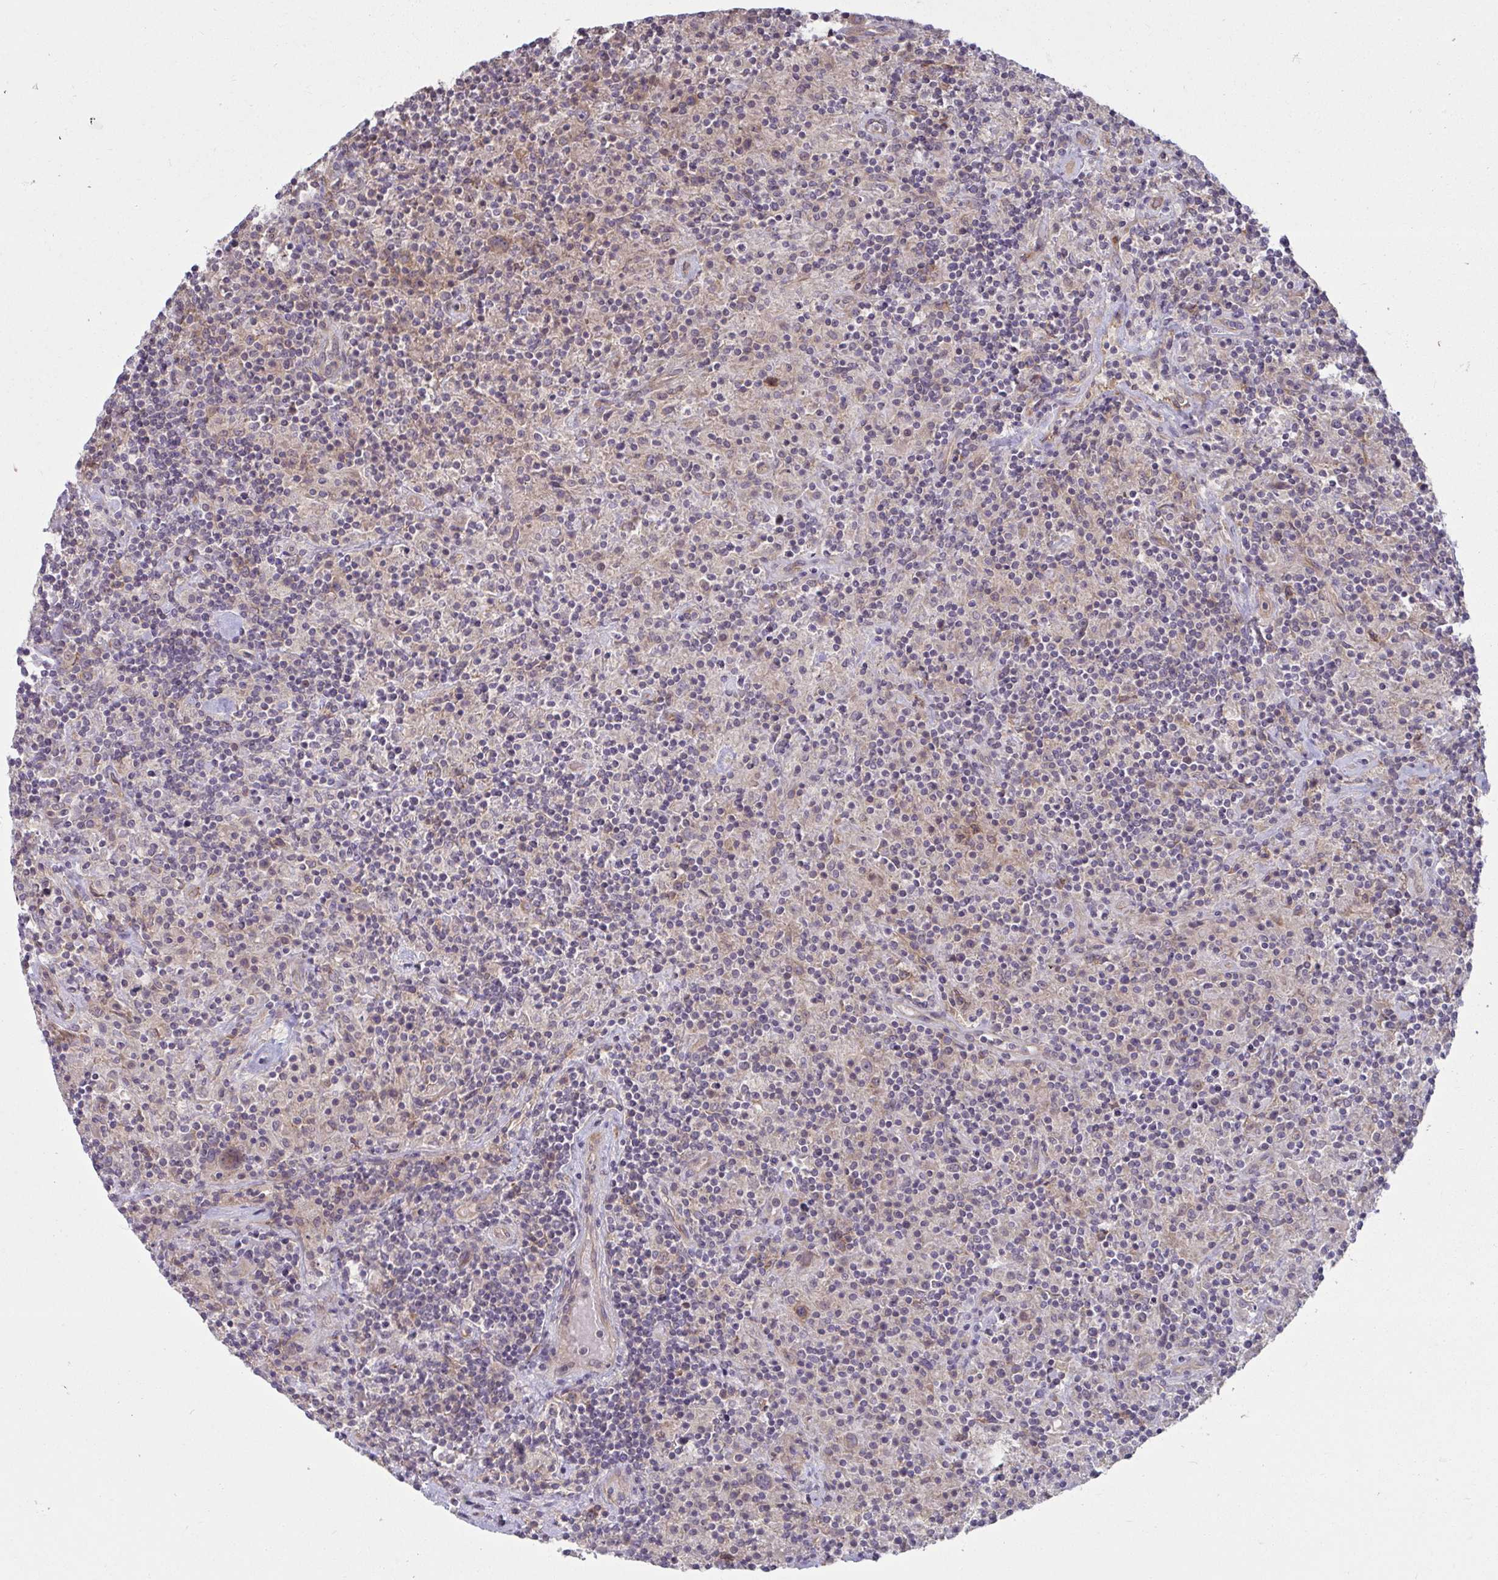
{"staining": {"intensity": "moderate", "quantity": ">75%", "location": "cytoplasmic/membranous"}, "tissue": "lymphoma", "cell_type": "Tumor cells", "image_type": "cancer", "snomed": [{"axis": "morphology", "description": "Hodgkin's disease, NOS"}, {"axis": "topography", "description": "Lymph node"}], "caption": "There is medium levels of moderate cytoplasmic/membranous positivity in tumor cells of lymphoma, as demonstrated by immunohistochemical staining (brown color).", "gene": "CASP9", "patient": {"sex": "male", "age": 70}}